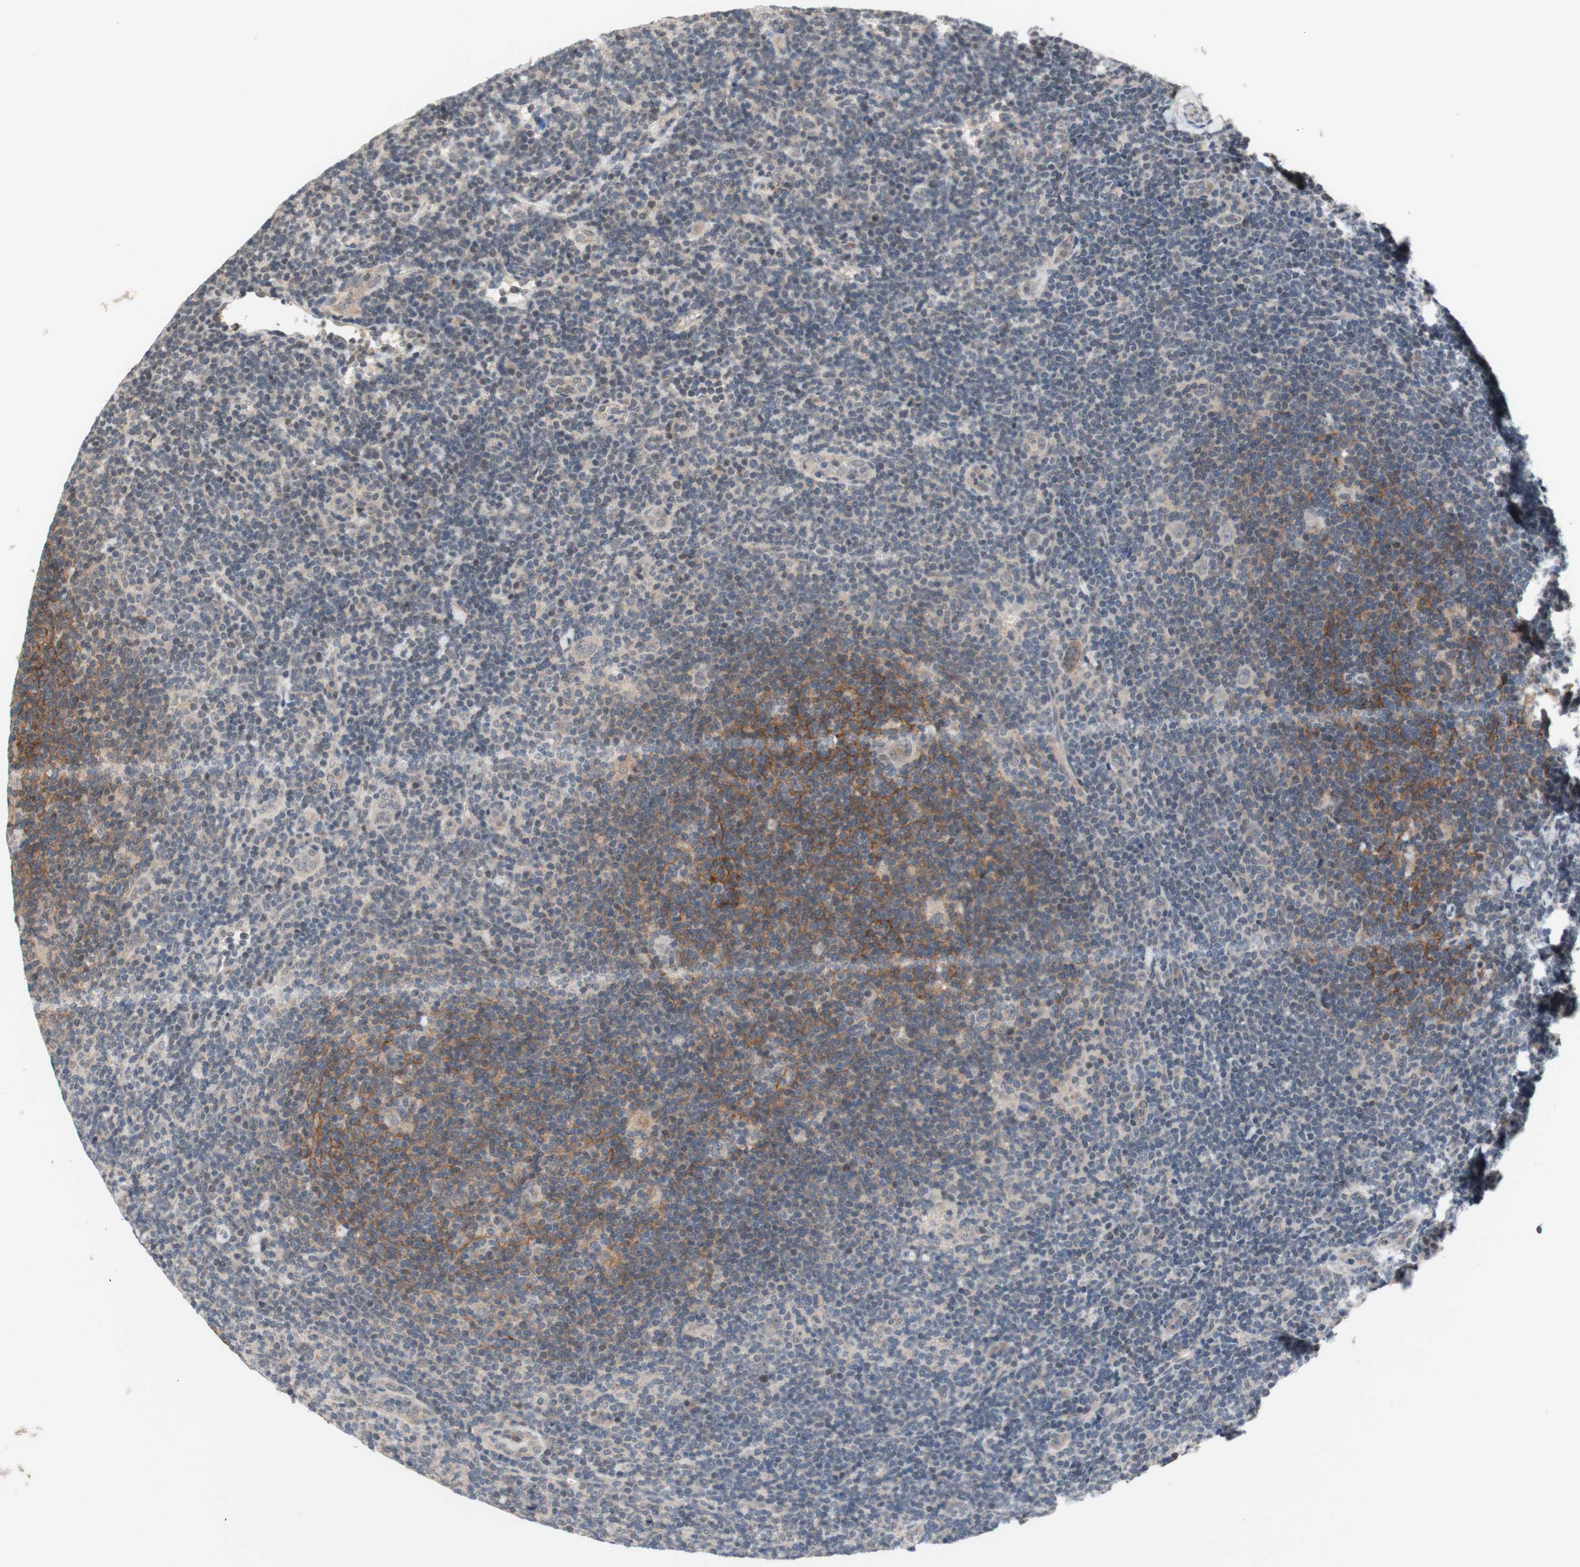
{"staining": {"intensity": "negative", "quantity": "none", "location": "none"}, "tissue": "lymphoma", "cell_type": "Tumor cells", "image_type": "cancer", "snomed": [{"axis": "morphology", "description": "Hodgkin's disease, NOS"}, {"axis": "topography", "description": "Lymph node"}], "caption": "DAB (3,3'-diaminobenzidine) immunohistochemical staining of human Hodgkin's disease exhibits no significant positivity in tumor cells. (IHC, brightfield microscopy, high magnification).", "gene": "CD55", "patient": {"sex": "female", "age": 57}}